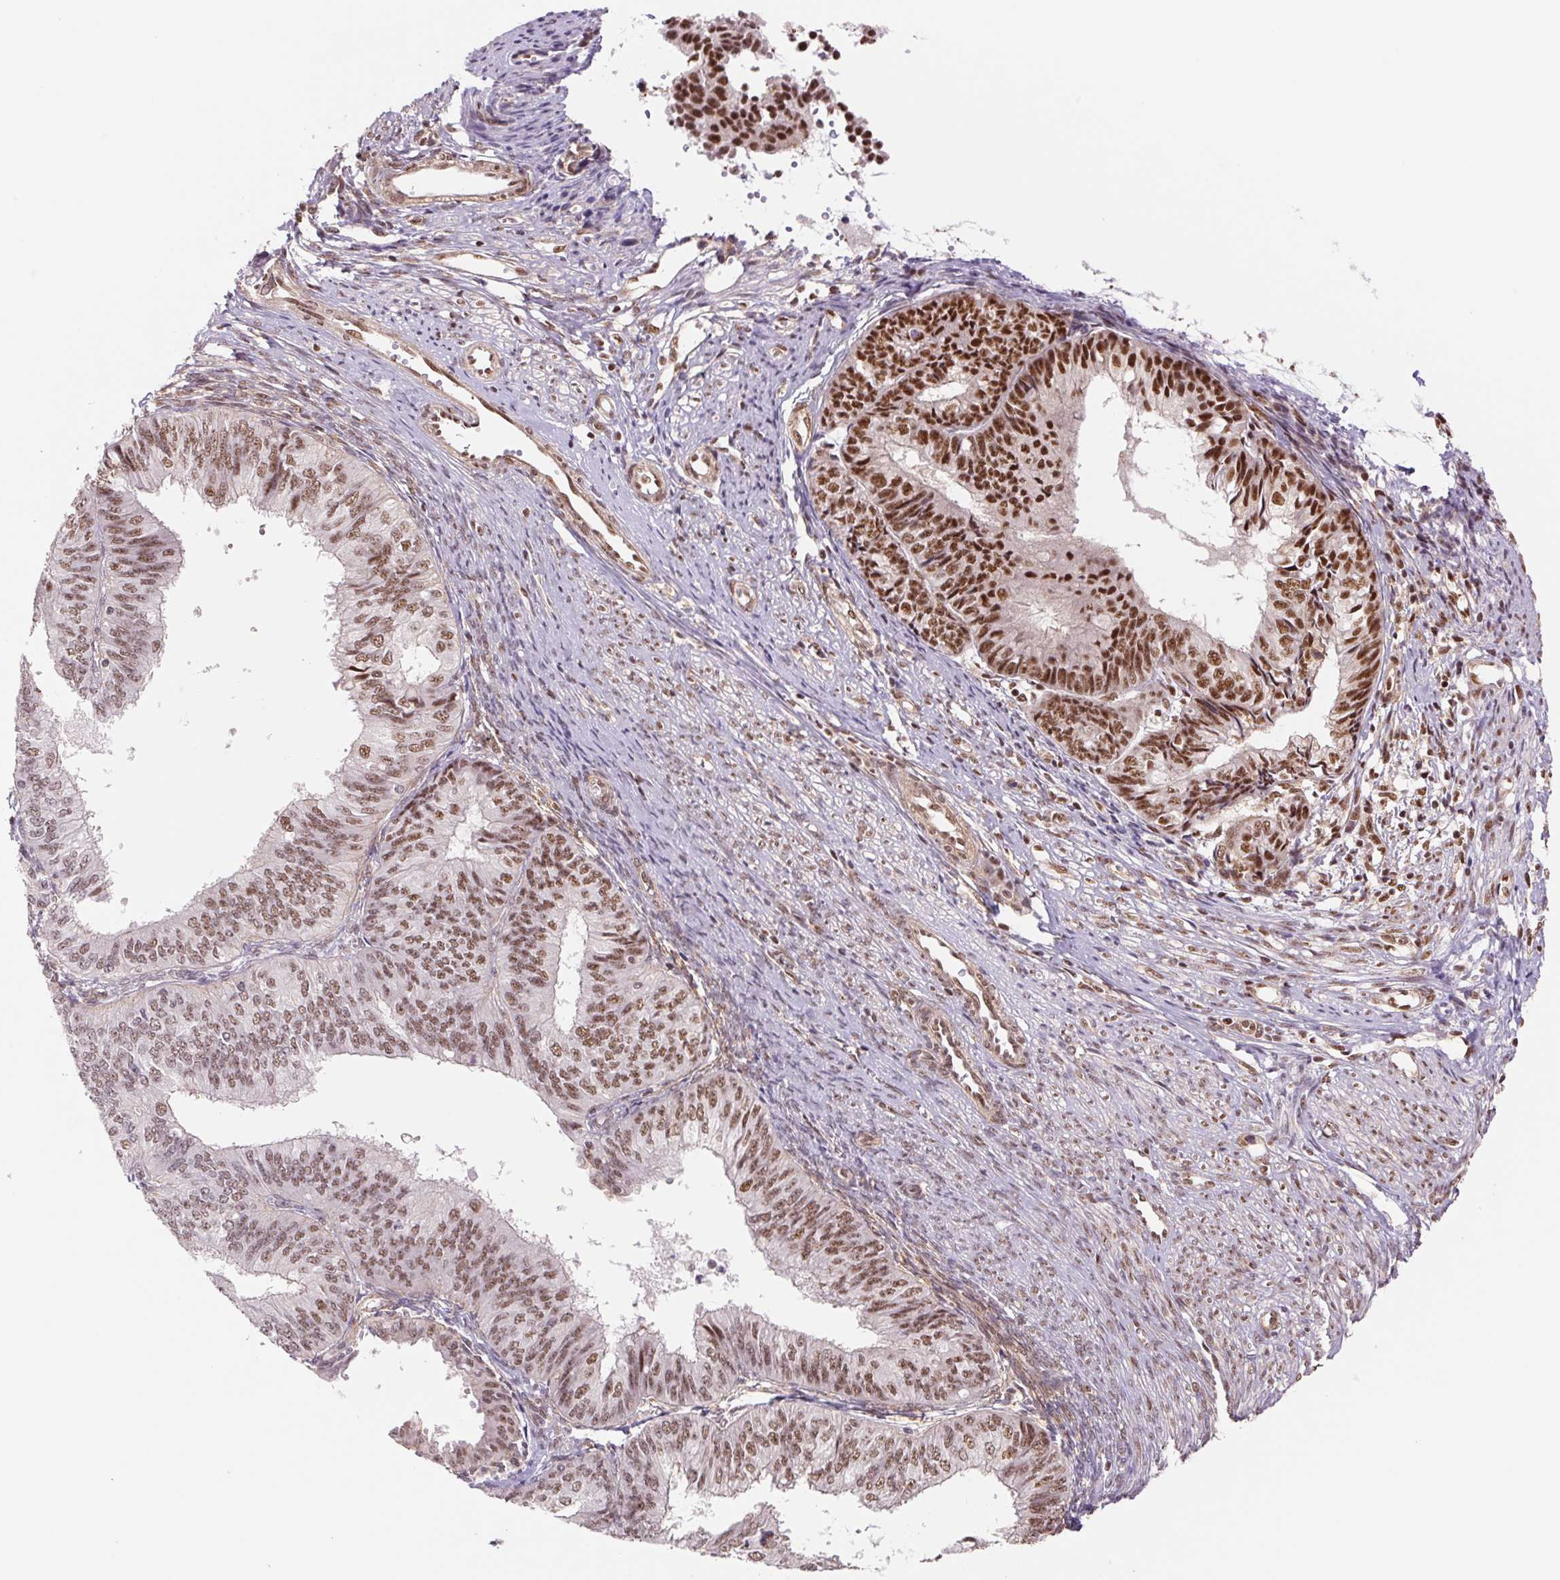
{"staining": {"intensity": "strong", "quantity": "<25%", "location": "nuclear"}, "tissue": "endometrial cancer", "cell_type": "Tumor cells", "image_type": "cancer", "snomed": [{"axis": "morphology", "description": "Adenocarcinoma, NOS"}, {"axis": "topography", "description": "Endometrium"}], "caption": "An image of adenocarcinoma (endometrial) stained for a protein demonstrates strong nuclear brown staining in tumor cells.", "gene": "CWC25", "patient": {"sex": "female", "age": 58}}